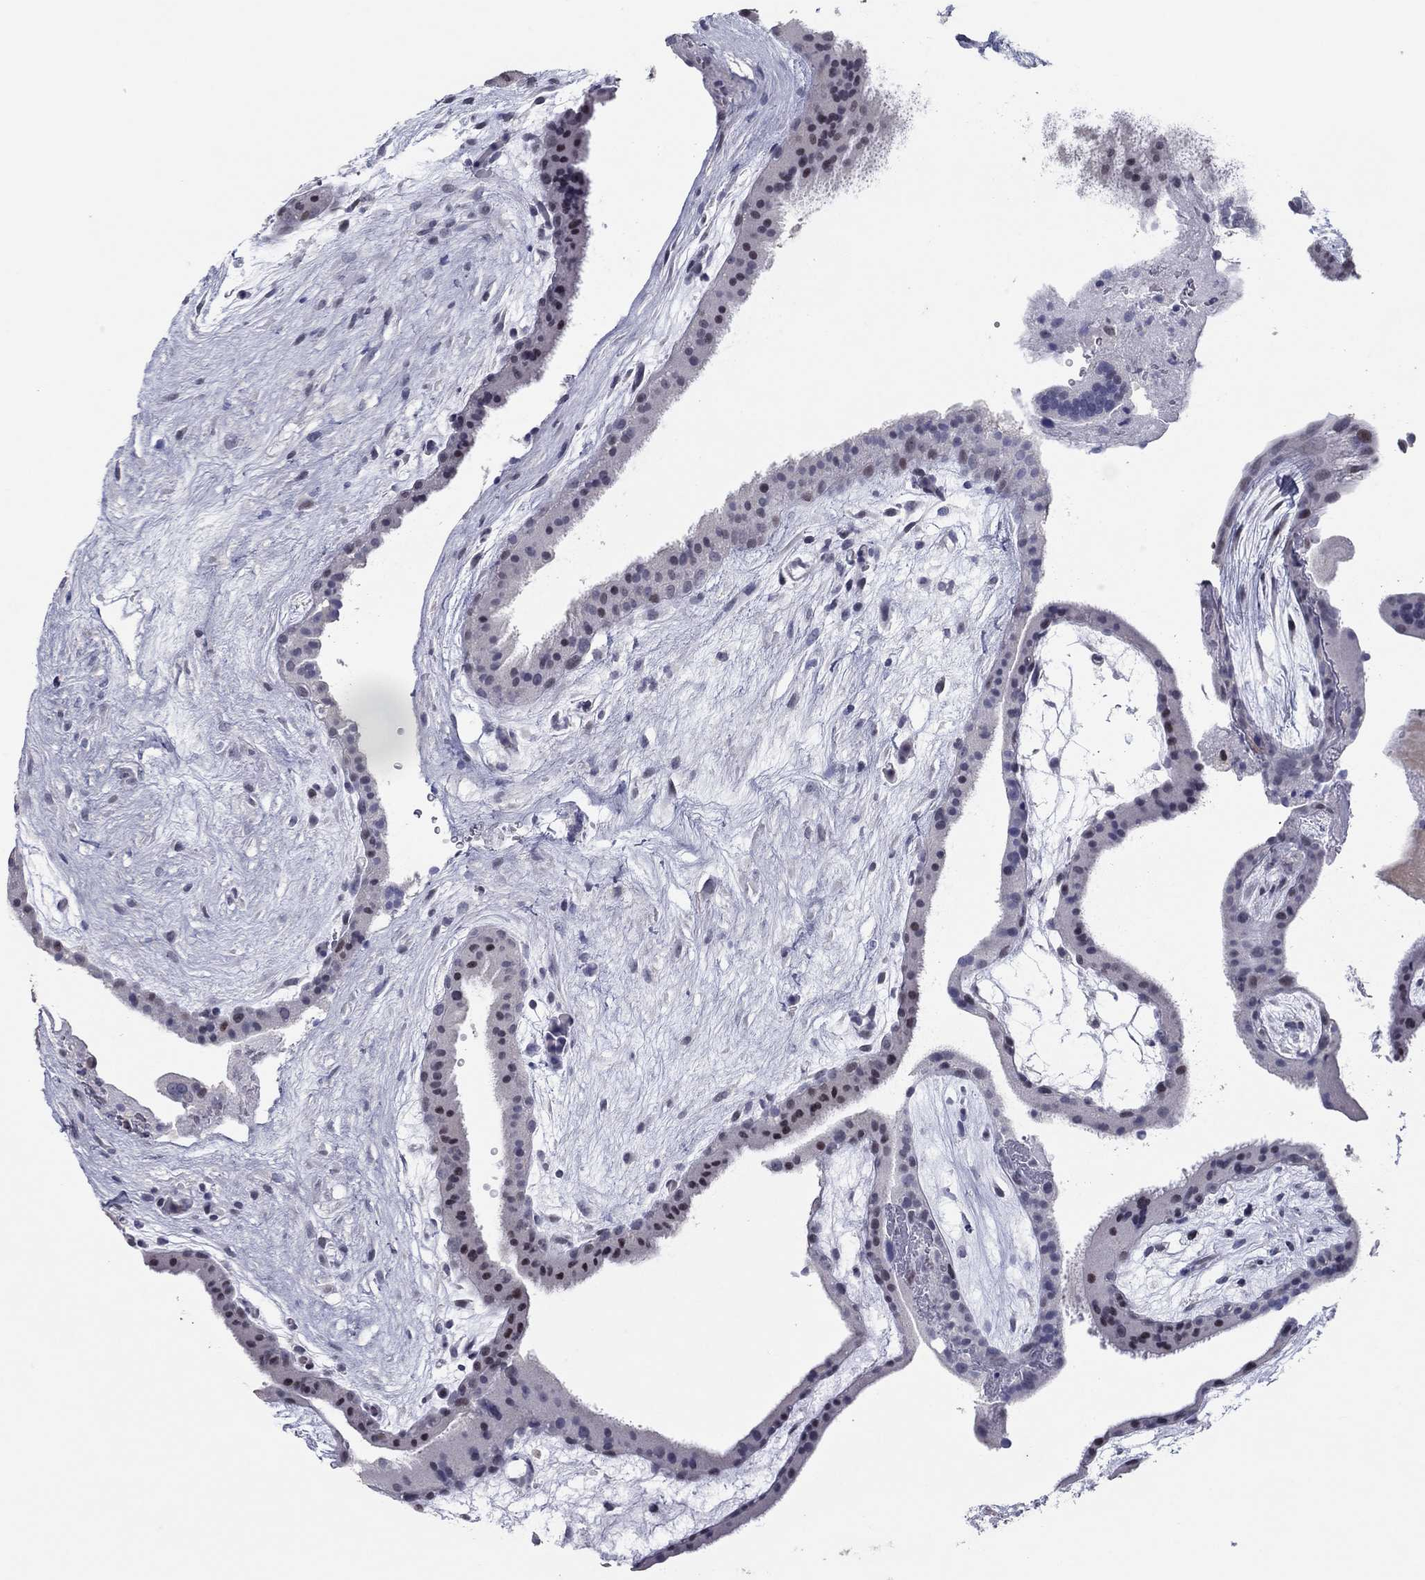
{"staining": {"intensity": "negative", "quantity": "none", "location": "none"}, "tissue": "placenta", "cell_type": "Decidual cells", "image_type": "normal", "snomed": [{"axis": "morphology", "description": "Normal tissue, NOS"}, {"axis": "topography", "description": "Placenta"}], "caption": "This is a micrograph of IHC staining of normal placenta, which shows no positivity in decidual cells.", "gene": "ITGAE", "patient": {"sex": "female", "age": 19}}